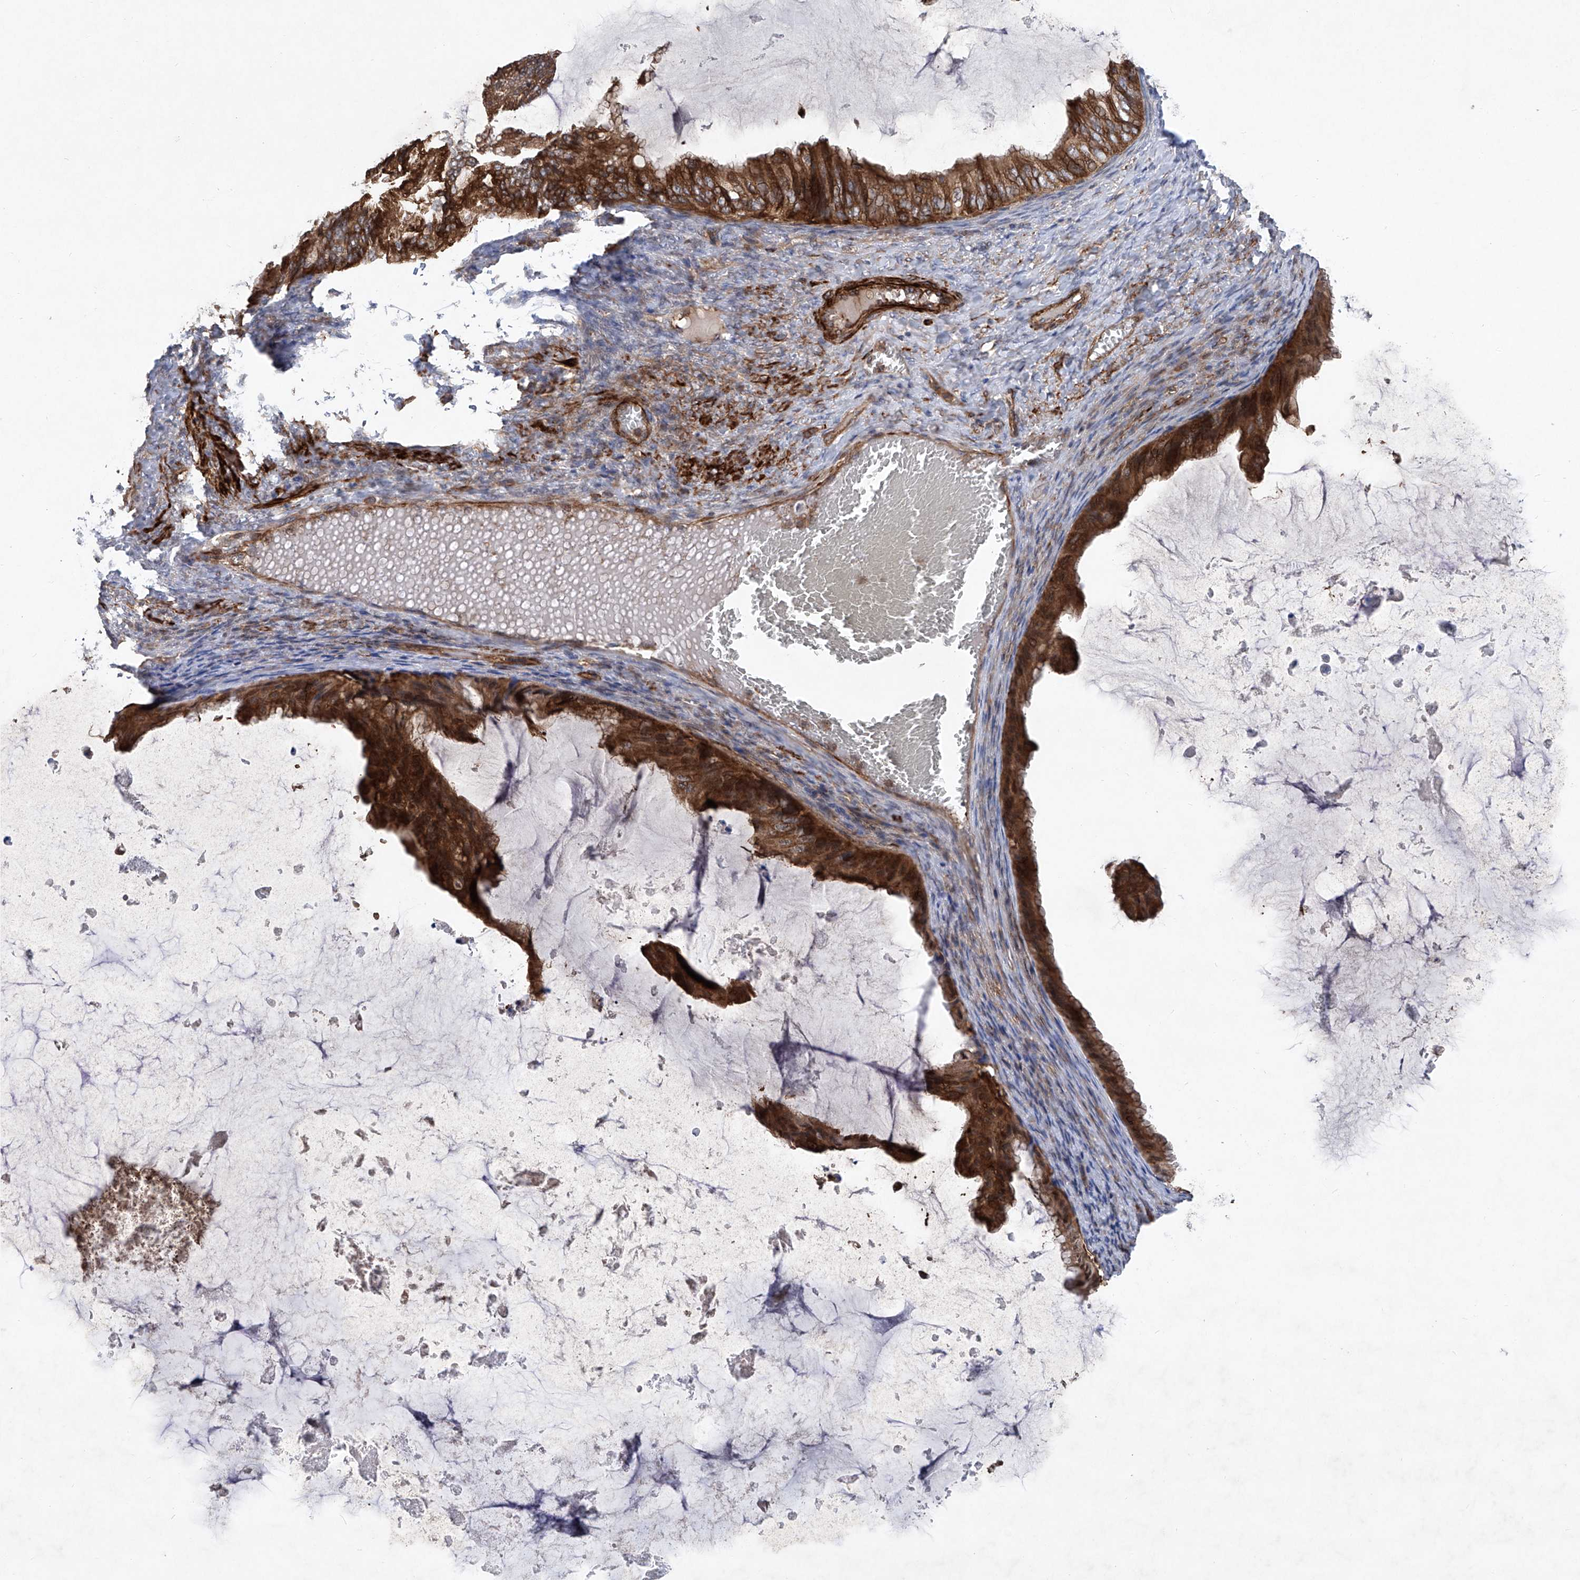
{"staining": {"intensity": "strong", "quantity": ">75%", "location": "cytoplasmic/membranous"}, "tissue": "ovarian cancer", "cell_type": "Tumor cells", "image_type": "cancer", "snomed": [{"axis": "morphology", "description": "Cystadenocarcinoma, mucinous, NOS"}, {"axis": "topography", "description": "Ovary"}], "caption": "Immunohistochemical staining of human mucinous cystadenocarcinoma (ovarian) demonstrates strong cytoplasmic/membranous protein staining in approximately >75% of tumor cells.", "gene": "NT5C3A", "patient": {"sex": "female", "age": 61}}